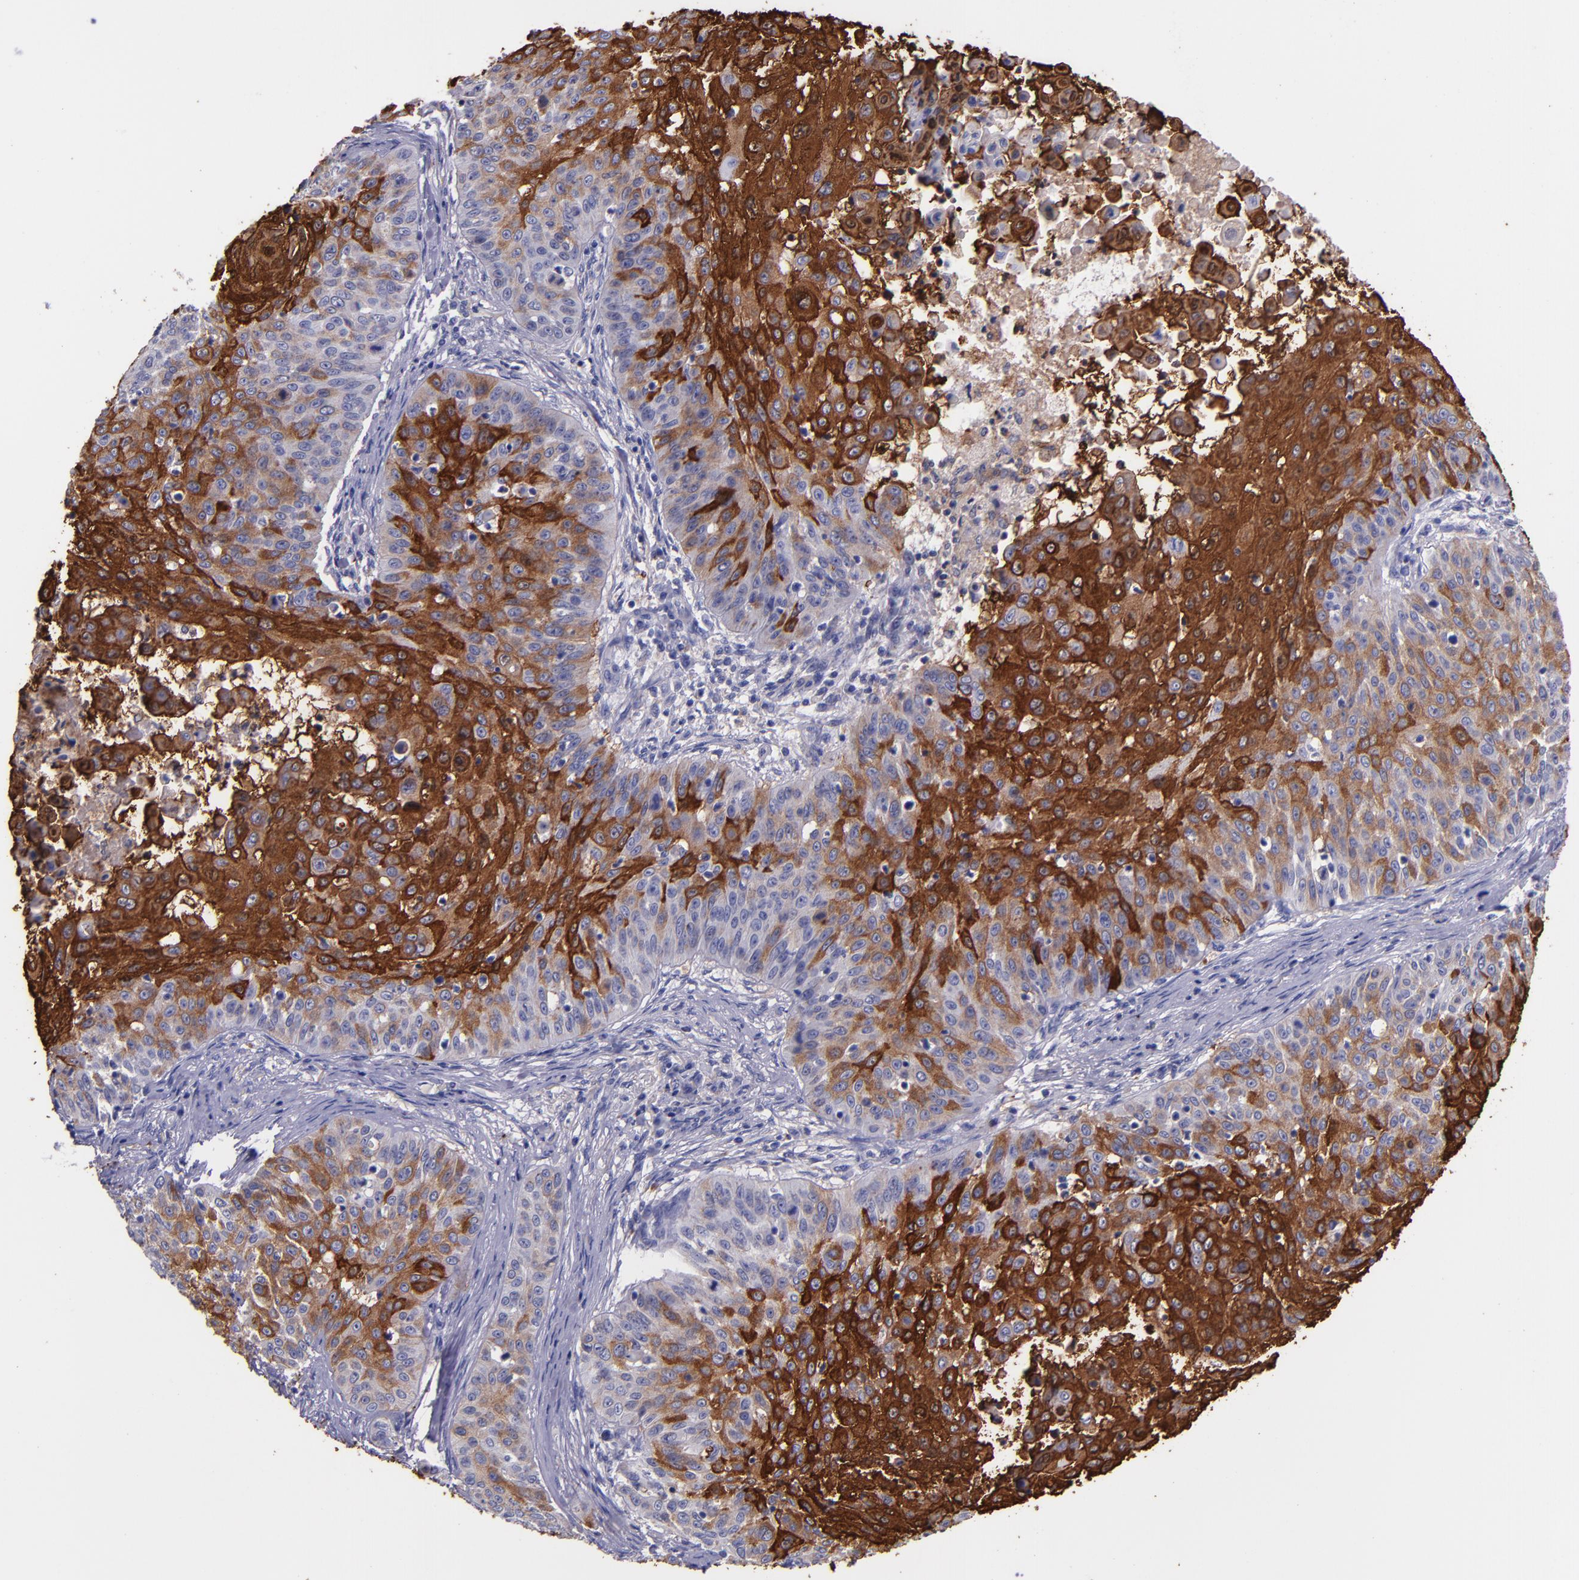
{"staining": {"intensity": "strong", "quantity": "25%-75%", "location": "cytoplasmic/membranous"}, "tissue": "skin cancer", "cell_type": "Tumor cells", "image_type": "cancer", "snomed": [{"axis": "morphology", "description": "Squamous cell carcinoma, NOS"}, {"axis": "topography", "description": "Skin"}], "caption": "Human skin cancer (squamous cell carcinoma) stained with a protein marker reveals strong staining in tumor cells.", "gene": "IVL", "patient": {"sex": "male", "age": 82}}